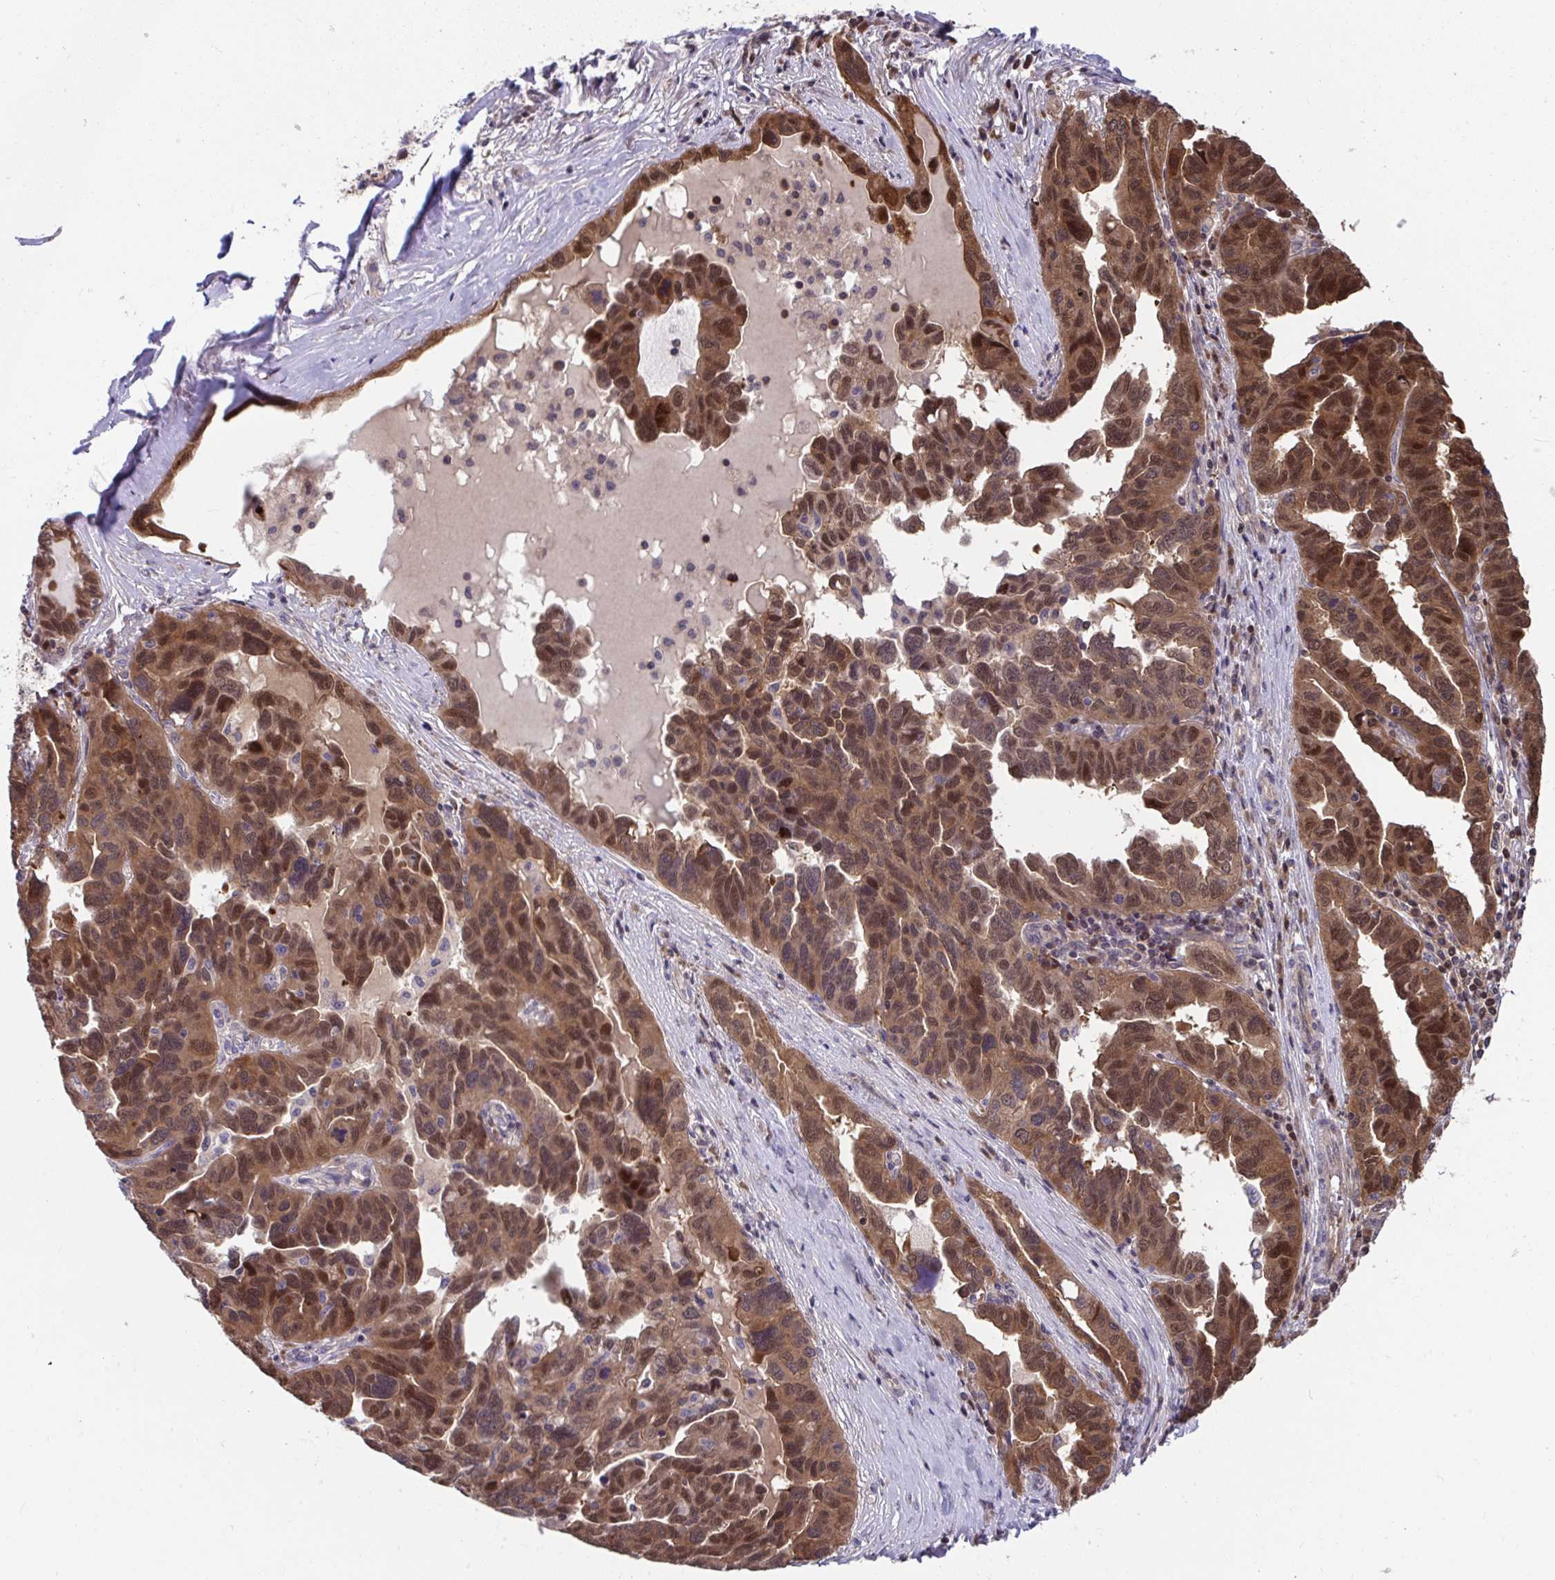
{"staining": {"intensity": "strong", "quantity": ">75%", "location": "cytoplasmic/membranous,nuclear"}, "tissue": "ovarian cancer", "cell_type": "Tumor cells", "image_type": "cancer", "snomed": [{"axis": "morphology", "description": "Cystadenocarcinoma, serous, NOS"}, {"axis": "topography", "description": "Ovary"}], "caption": "A brown stain shows strong cytoplasmic/membranous and nuclear expression of a protein in serous cystadenocarcinoma (ovarian) tumor cells.", "gene": "PCDHB7", "patient": {"sex": "female", "age": 64}}